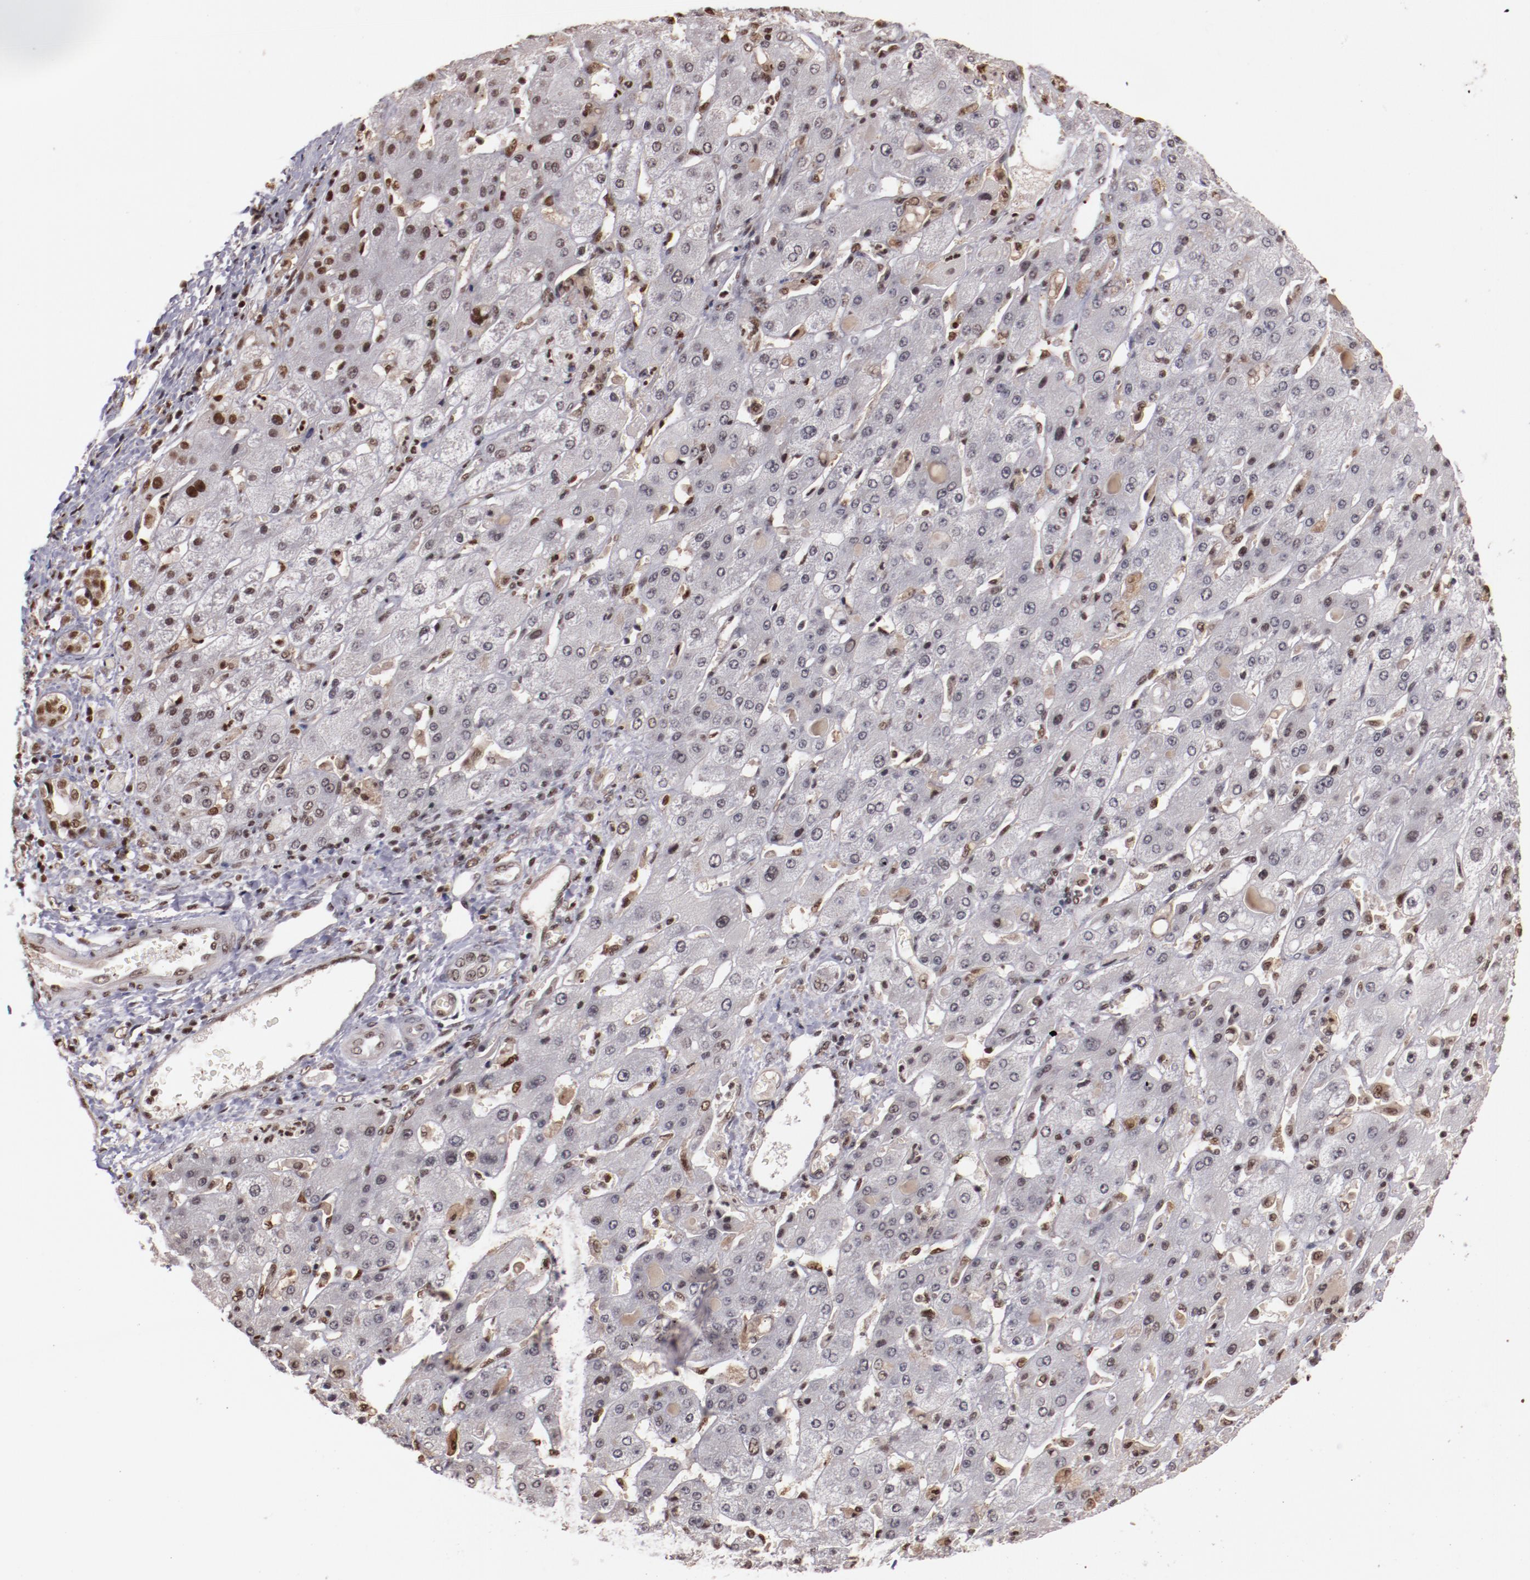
{"staining": {"intensity": "weak", "quantity": "<25%", "location": "nuclear"}, "tissue": "liver cancer", "cell_type": "Tumor cells", "image_type": "cancer", "snomed": [{"axis": "morphology", "description": "Cholangiocarcinoma"}, {"axis": "topography", "description": "Liver"}], "caption": "DAB immunohistochemical staining of human liver cancer demonstrates no significant staining in tumor cells.", "gene": "STAG2", "patient": {"sex": "female", "age": 52}}